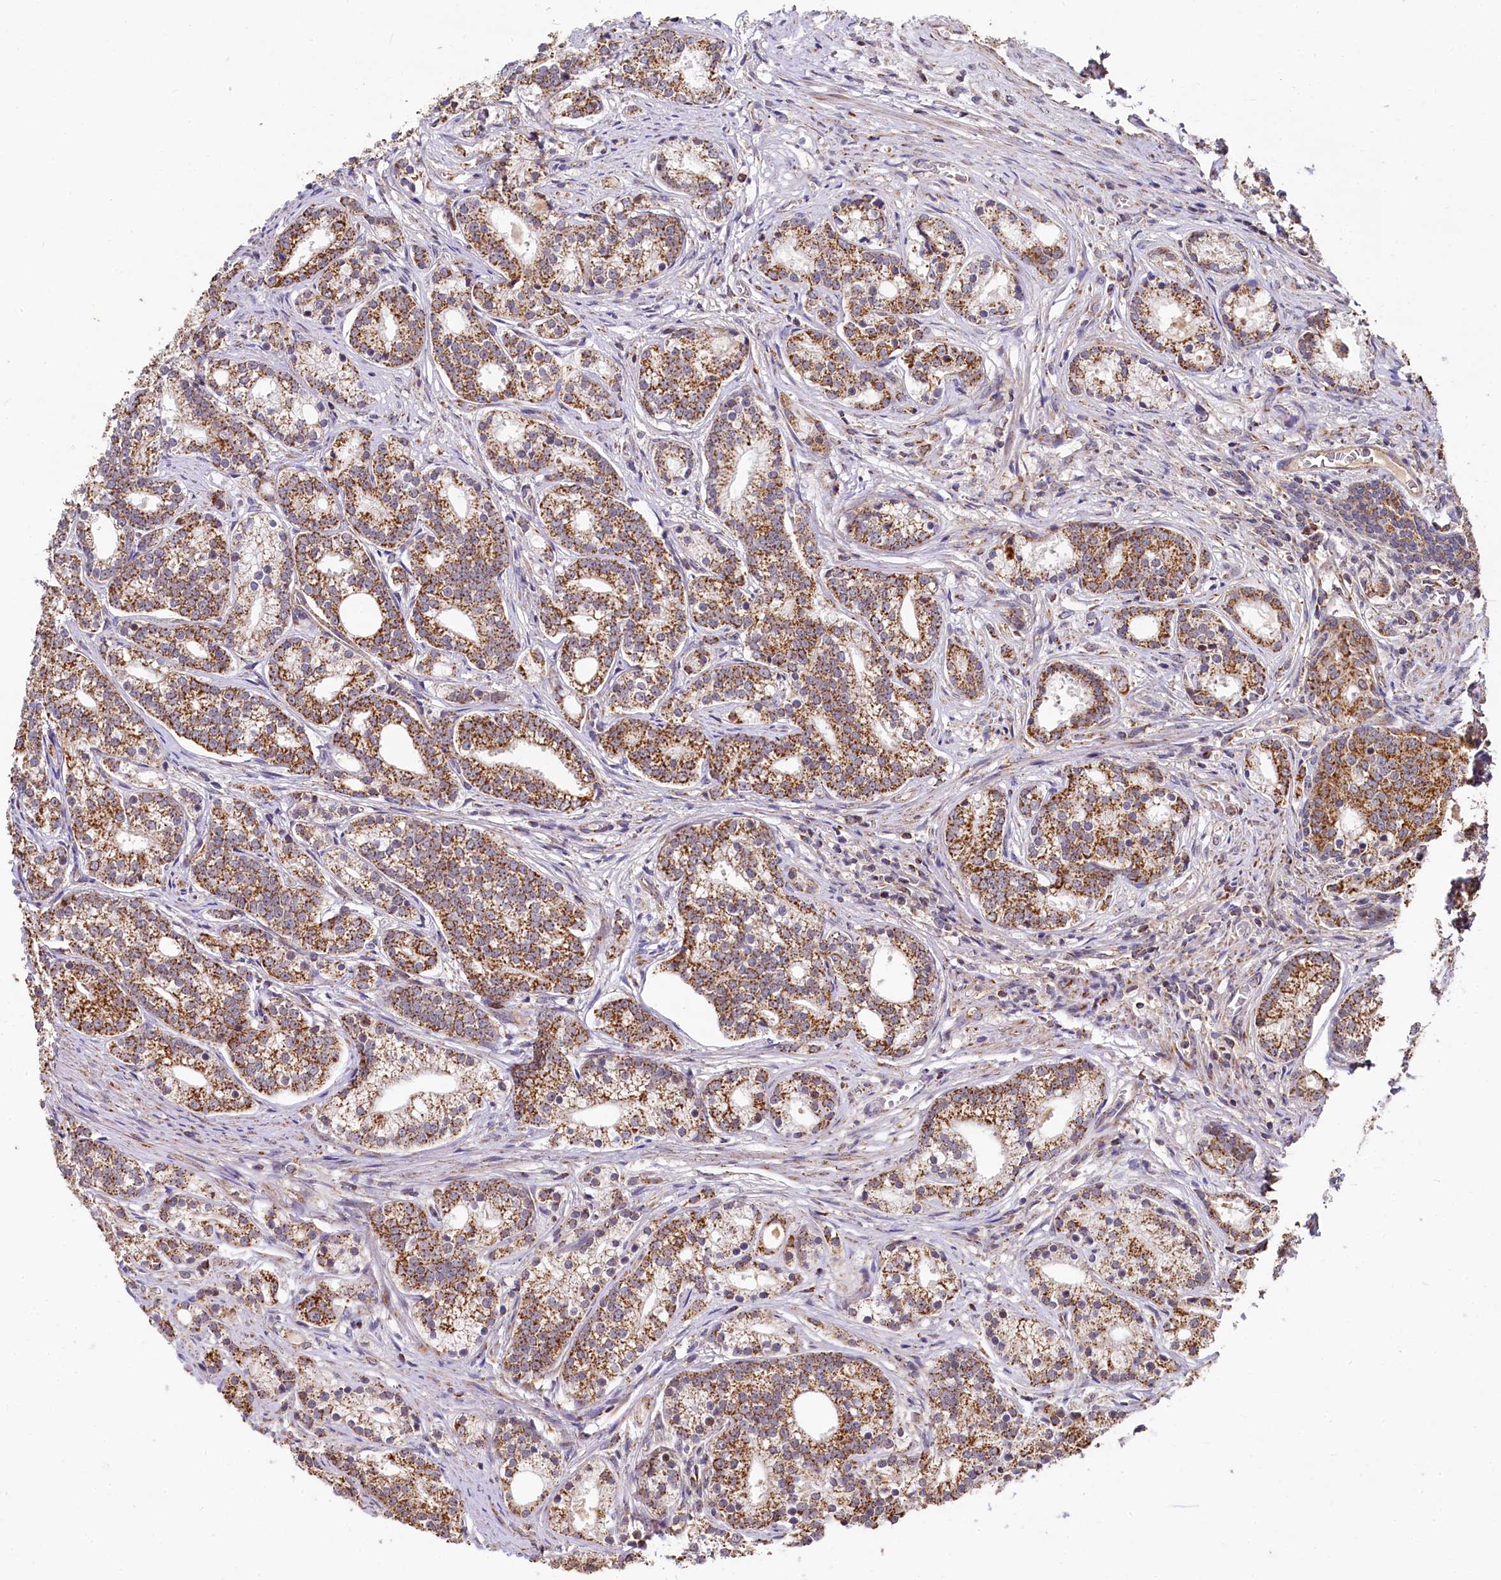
{"staining": {"intensity": "moderate", "quantity": ">75%", "location": "cytoplasmic/membranous"}, "tissue": "prostate cancer", "cell_type": "Tumor cells", "image_type": "cancer", "snomed": [{"axis": "morphology", "description": "Adenocarcinoma, Low grade"}, {"axis": "topography", "description": "Prostate"}], "caption": "The immunohistochemical stain labels moderate cytoplasmic/membranous staining in tumor cells of prostate cancer tissue.", "gene": "SPRYD3", "patient": {"sex": "male", "age": 71}}